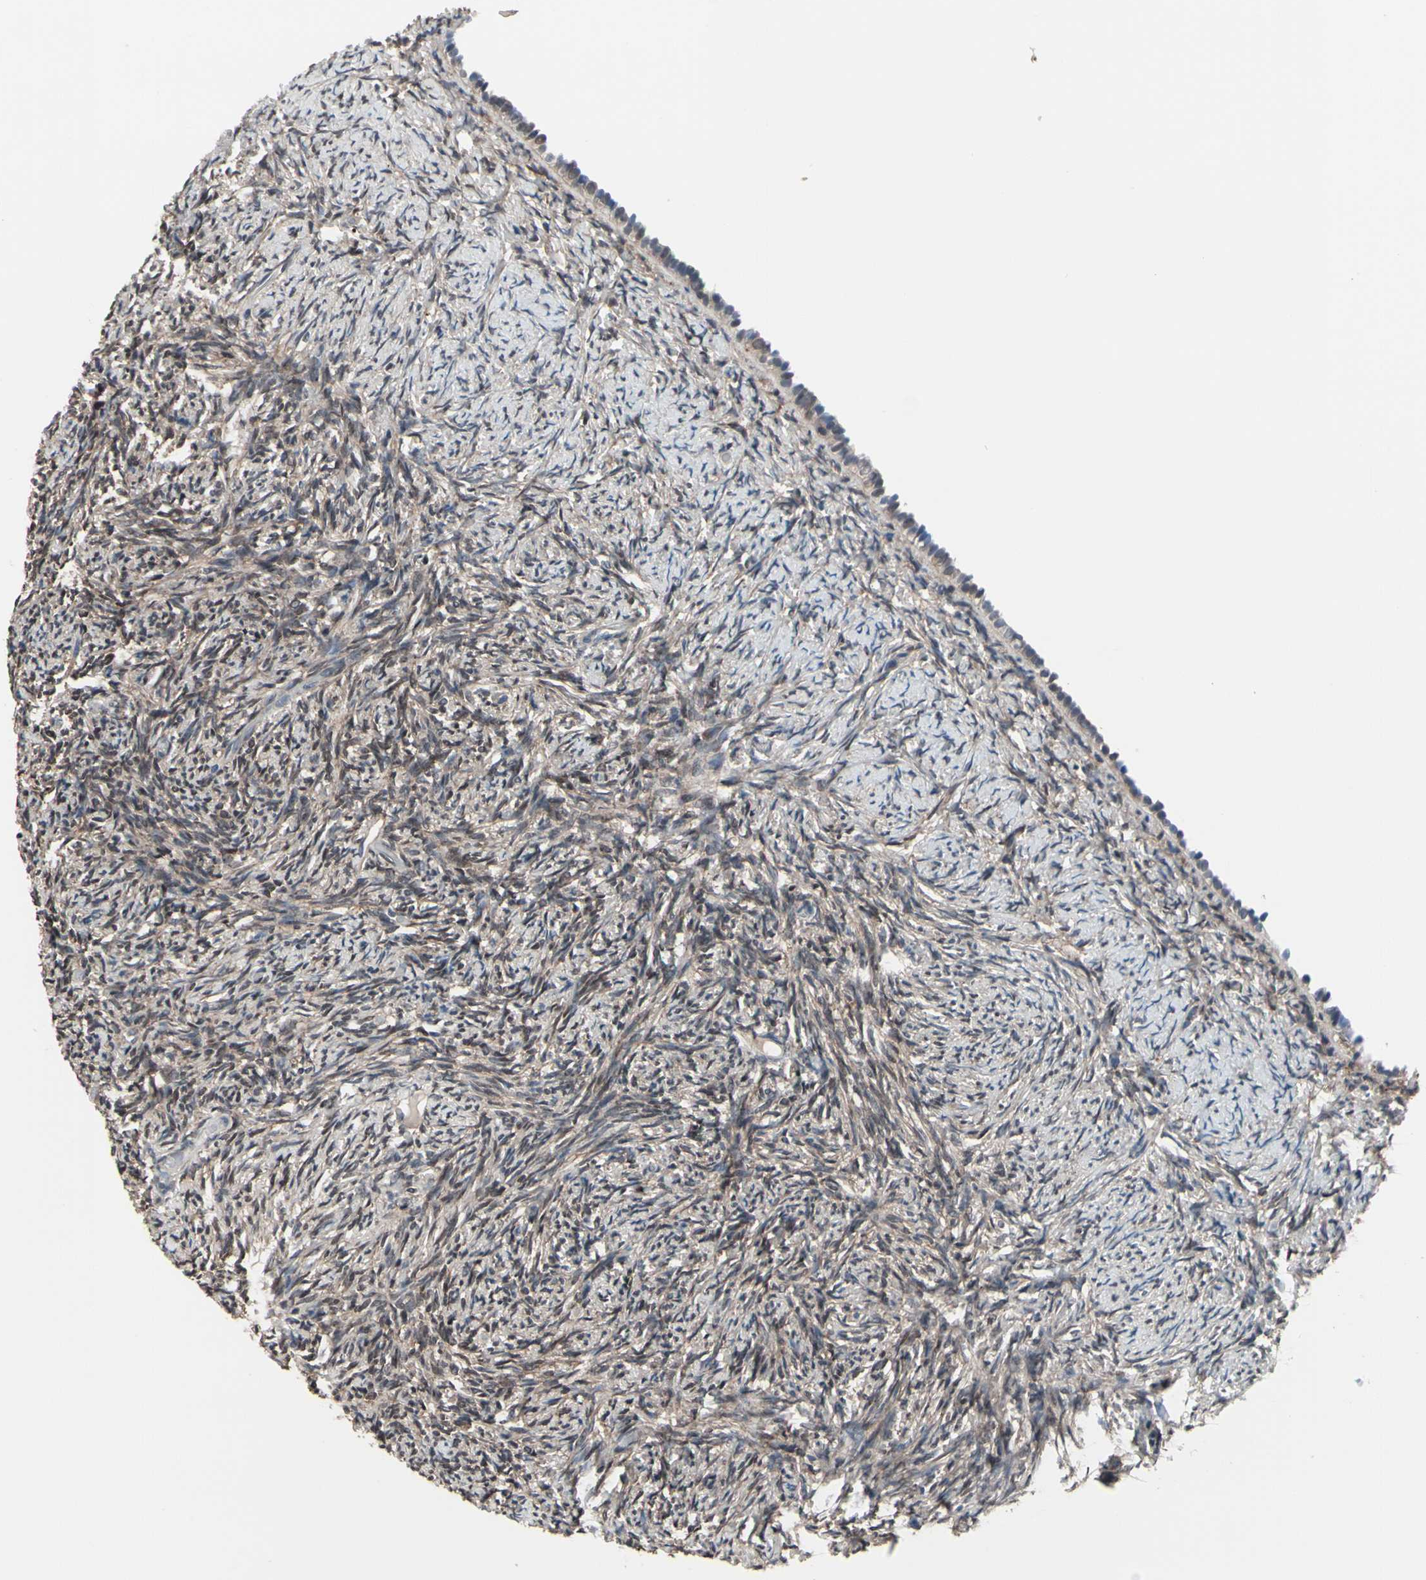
{"staining": {"intensity": "weak", "quantity": ">75%", "location": "cytoplasmic/membranous"}, "tissue": "ovary", "cell_type": "Ovarian stroma cells", "image_type": "normal", "snomed": [{"axis": "morphology", "description": "Normal tissue, NOS"}, {"axis": "topography", "description": "Ovary"}], "caption": "Normal ovary reveals weak cytoplasmic/membranous staining in approximately >75% of ovarian stroma cells, visualized by immunohistochemistry.", "gene": "PRDX6", "patient": {"sex": "female", "age": 60}}